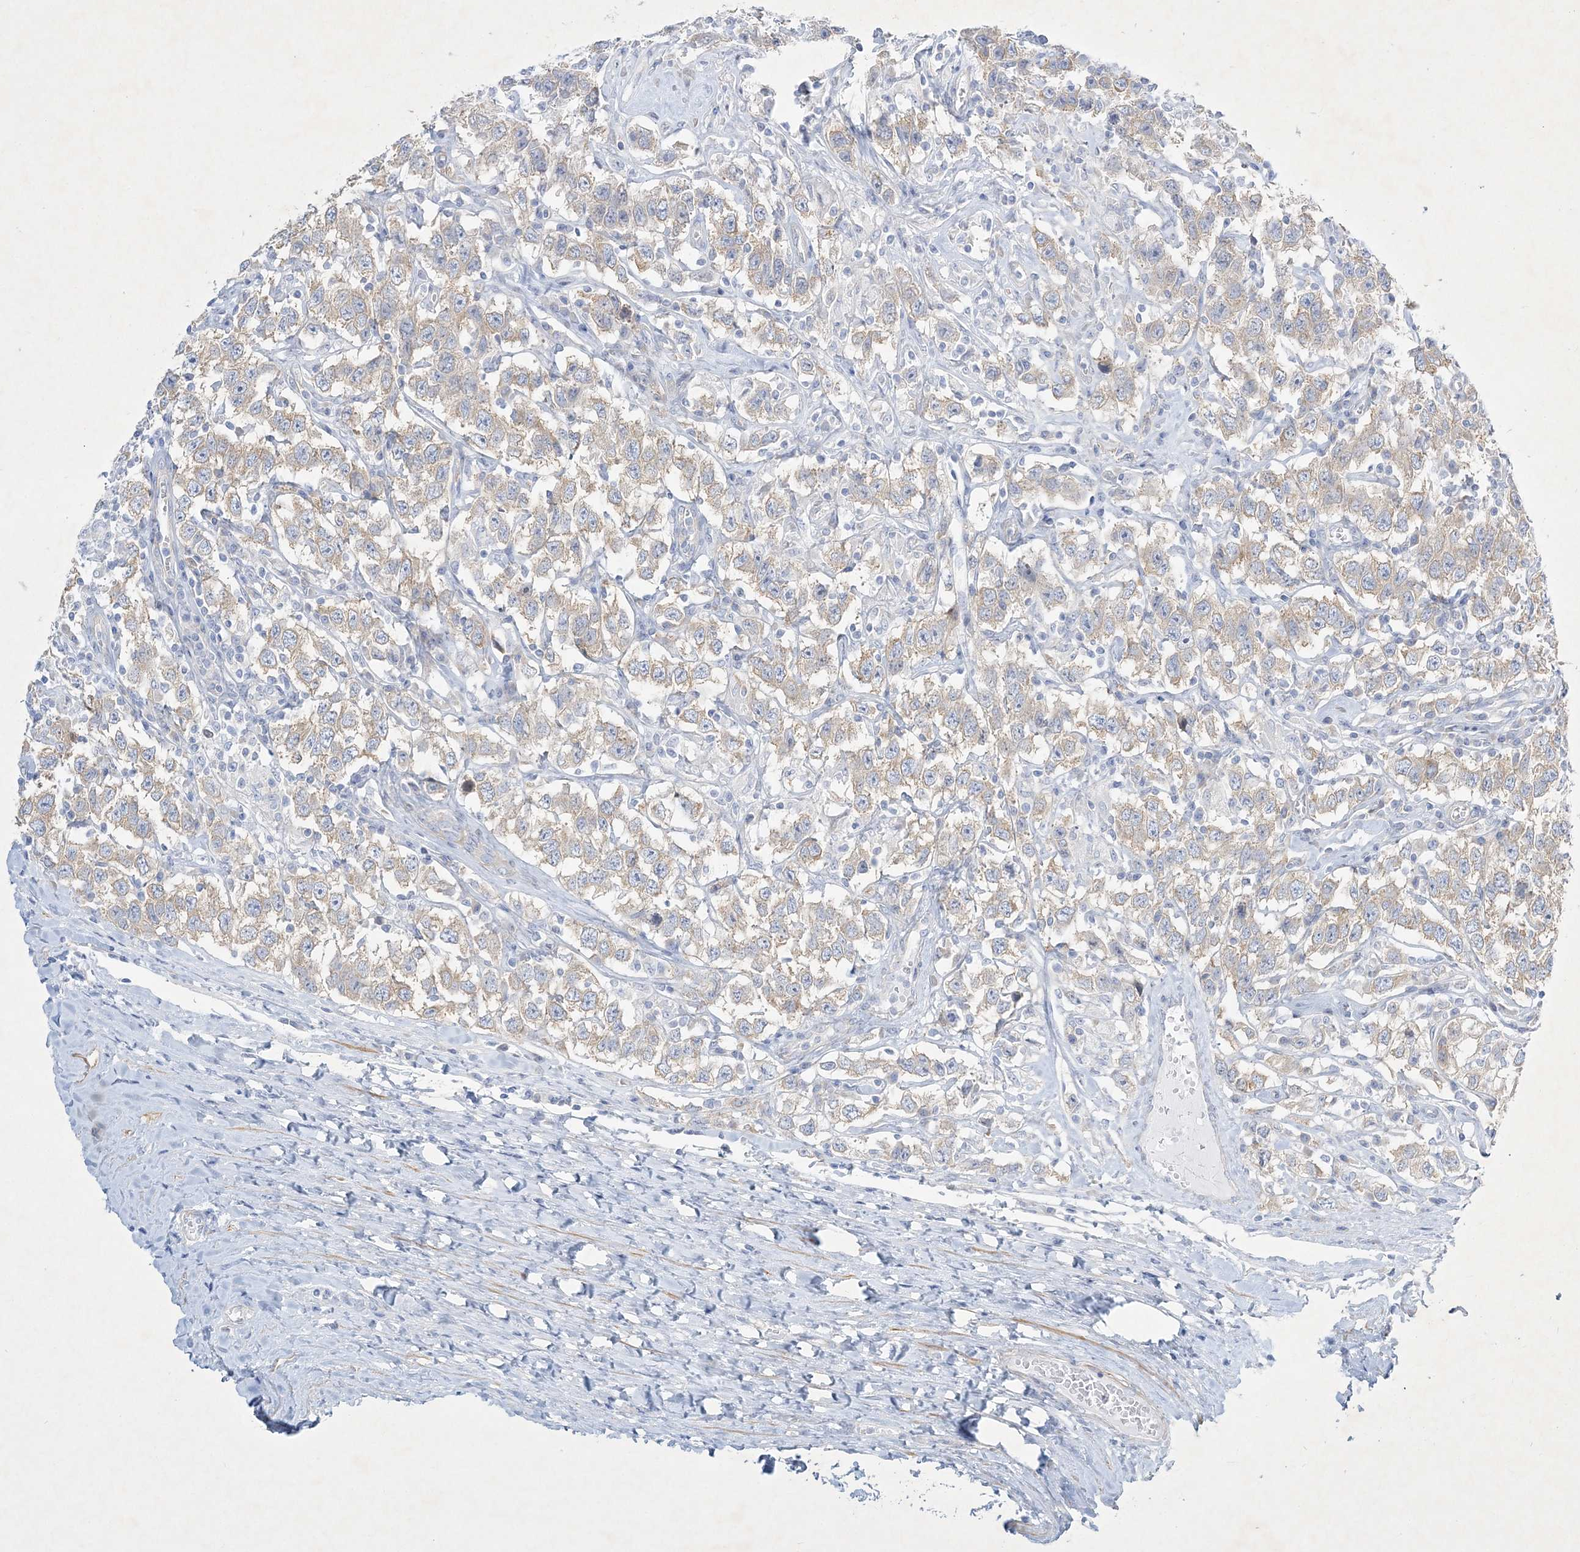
{"staining": {"intensity": "weak", "quantity": ">75%", "location": "cytoplasmic/membranous"}, "tissue": "testis cancer", "cell_type": "Tumor cells", "image_type": "cancer", "snomed": [{"axis": "morphology", "description": "Seminoma, NOS"}, {"axis": "topography", "description": "Testis"}], "caption": "A brown stain shows weak cytoplasmic/membranous expression of a protein in human seminoma (testis) tumor cells.", "gene": "FARSB", "patient": {"sex": "male", "age": 41}}